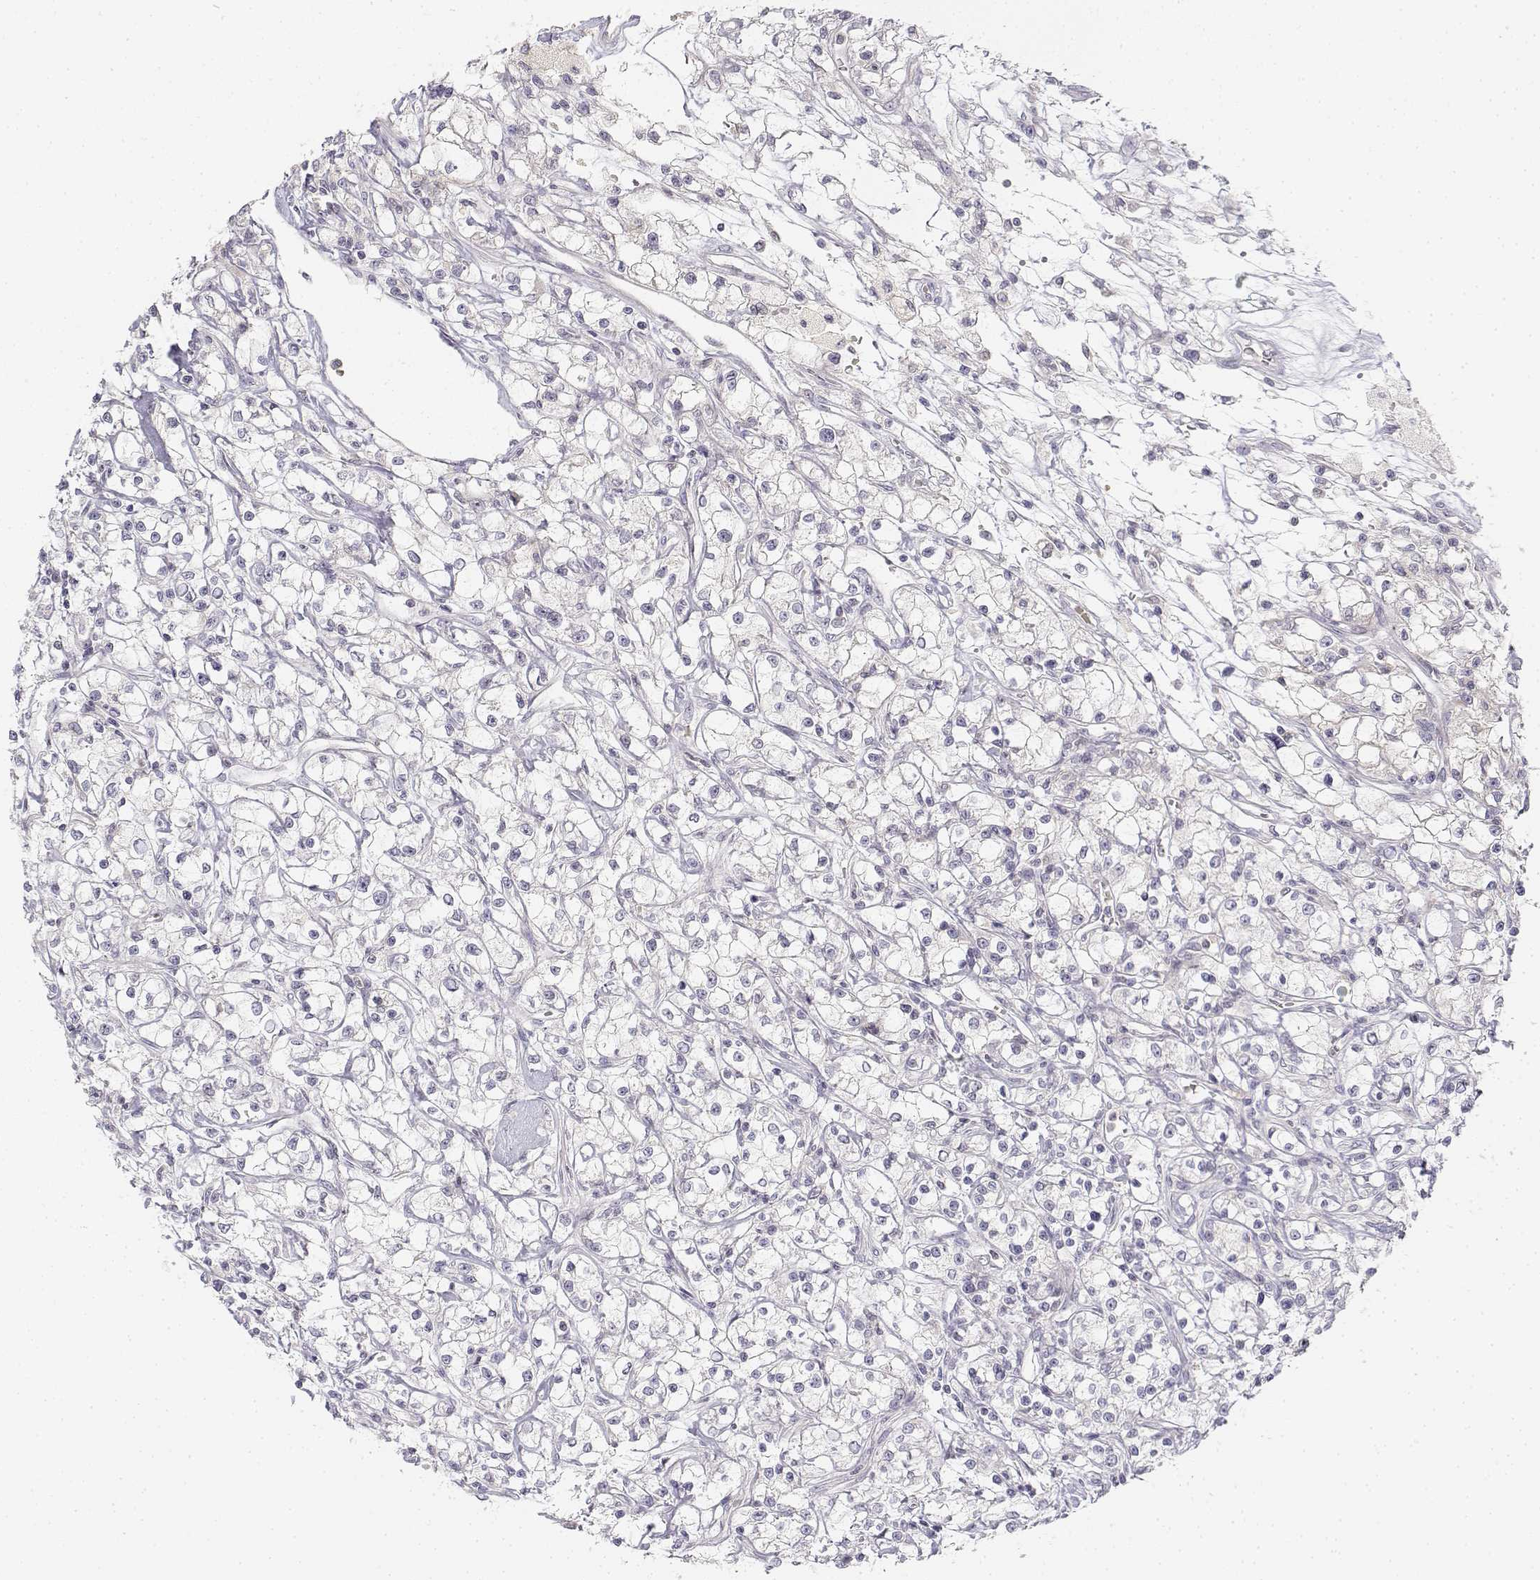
{"staining": {"intensity": "negative", "quantity": "none", "location": "none"}, "tissue": "renal cancer", "cell_type": "Tumor cells", "image_type": "cancer", "snomed": [{"axis": "morphology", "description": "Adenocarcinoma, NOS"}, {"axis": "topography", "description": "Kidney"}], "caption": "Renal adenocarcinoma was stained to show a protein in brown. There is no significant expression in tumor cells. Nuclei are stained in blue.", "gene": "GLIPR1L2", "patient": {"sex": "female", "age": 59}}